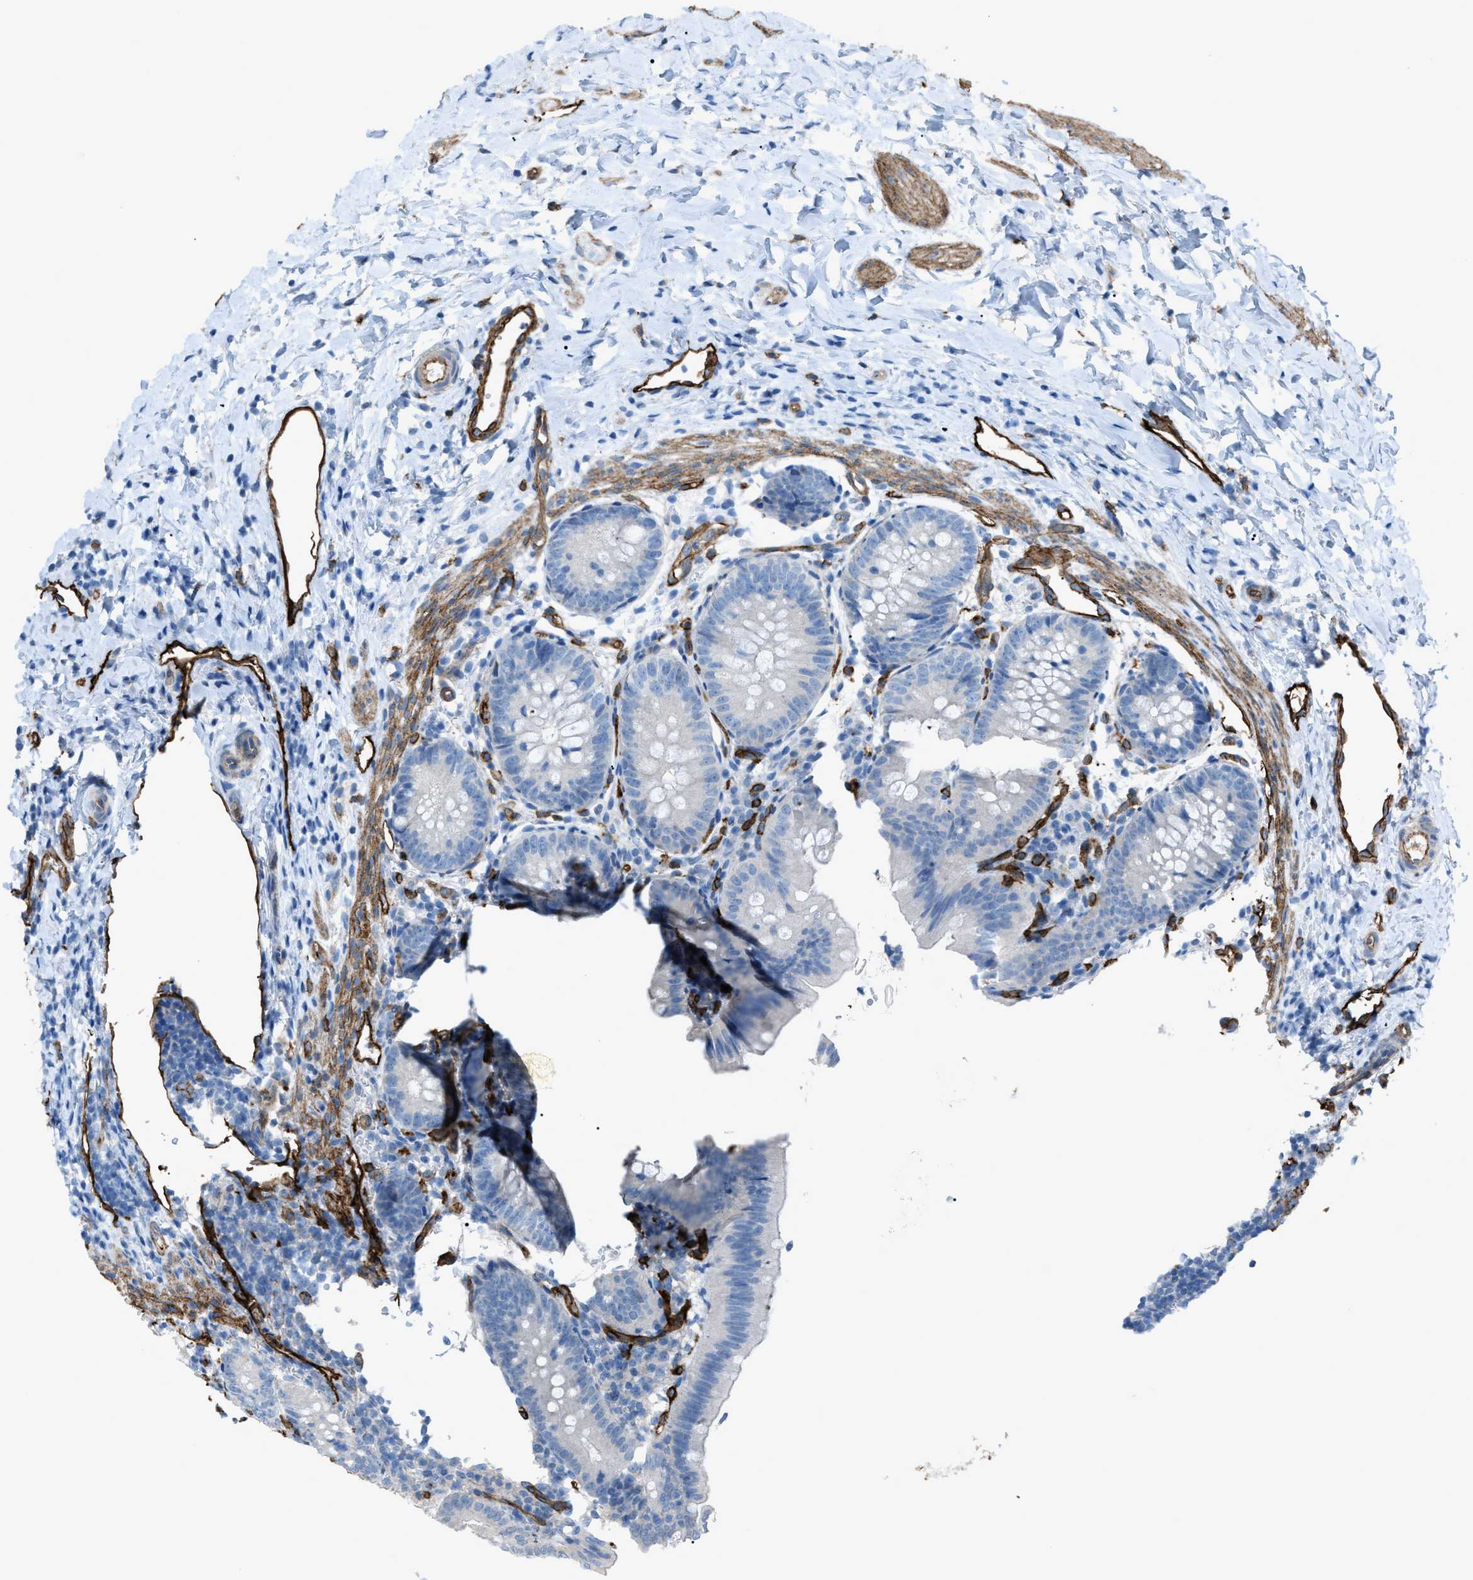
{"staining": {"intensity": "weak", "quantity": "<25%", "location": "cytoplasmic/membranous"}, "tissue": "appendix", "cell_type": "Glandular cells", "image_type": "normal", "snomed": [{"axis": "morphology", "description": "Normal tissue, NOS"}, {"axis": "topography", "description": "Appendix"}], "caption": "The histopathology image demonstrates no staining of glandular cells in unremarkable appendix. (DAB immunohistochemistry, high magnification).", "gene": "SLC22A15", "patient": {"sex": "male", "age": 1}}